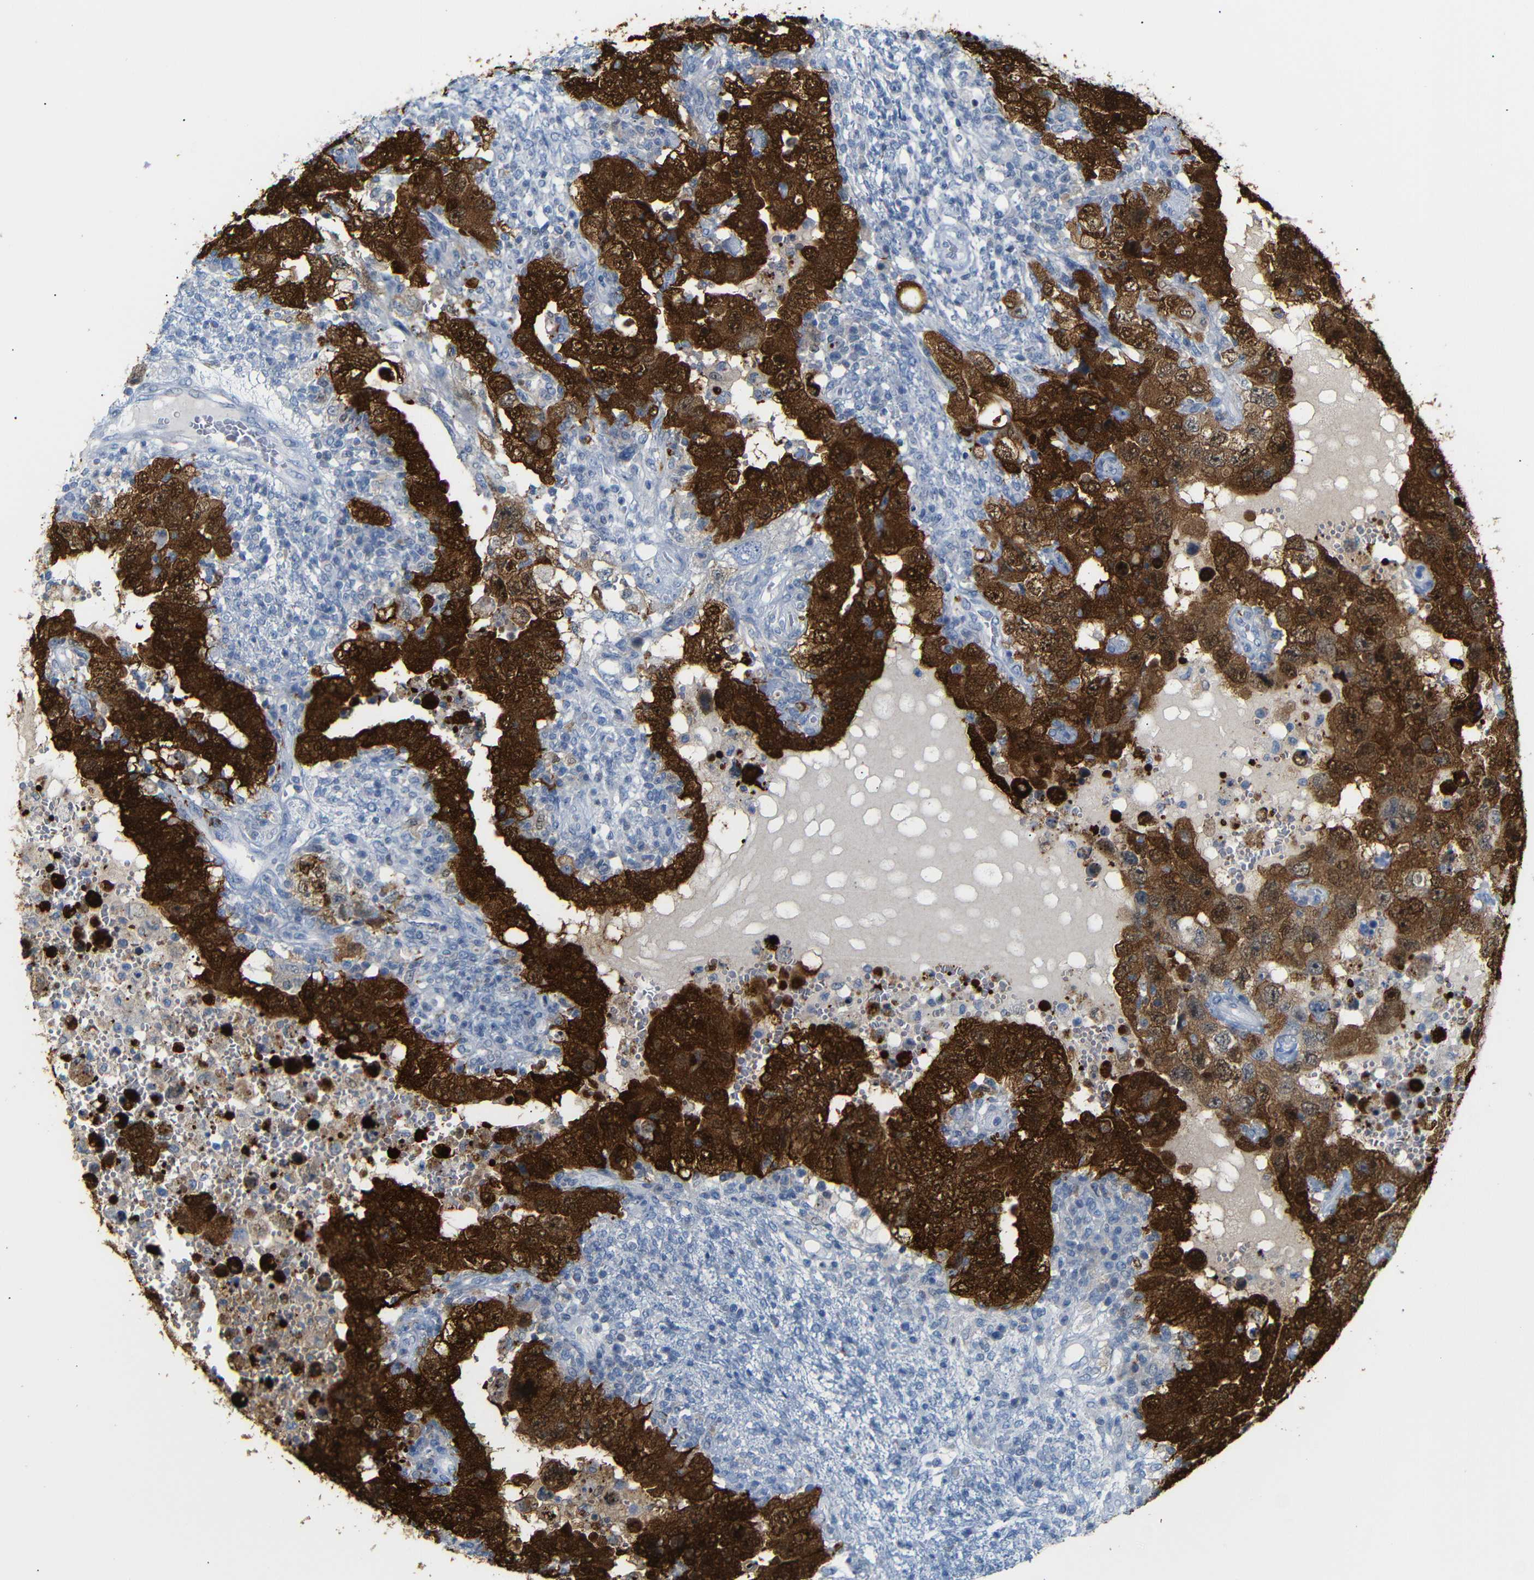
{"staining": {"intensity": "strong", "quantity": "25%-75%", "location": "cytoplasmic/membranous,nuclear"}, "tissue": "testis cancer", "cell_type": "Tumor cells", "image_type": "cancer", "snomed": [{"axis": "morphology", "description": "Carcinoma, Embryonal, NOS"}, {"axis": "topography", "description": "Testis"}], "caption": "The micrograph exhibits staining of testis cancer (embryonal carcinoma), revealing strong cytoplasmic/membranous and nuclear protein expression (brown color) within tumor cells.", "gene": "MT1A", "patient": {"sex": "male", "age": 26}}